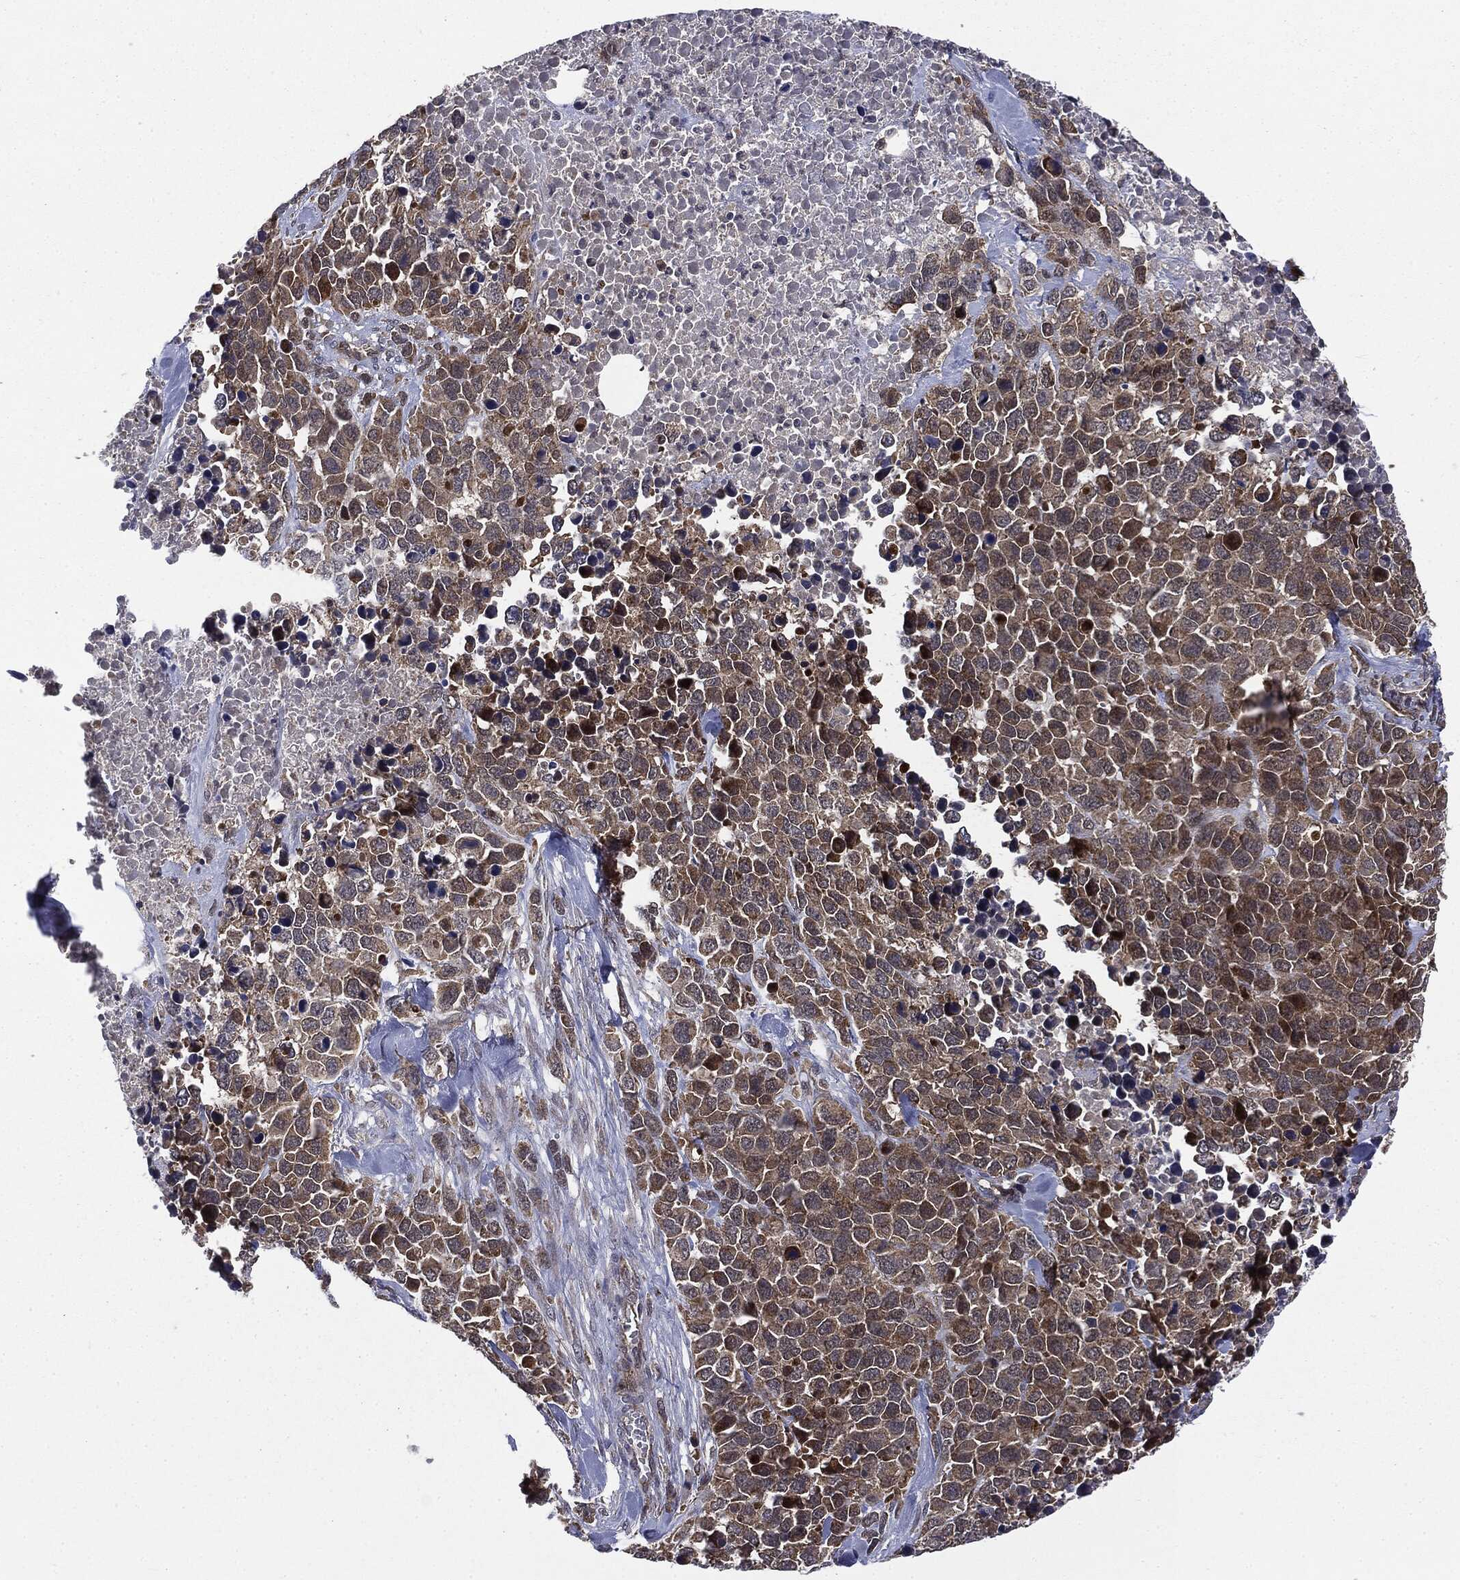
{"staining": {"intensity": "weak", "quantity": "25%-75%", "location": "cytoplasmic/membranous"}, "tissue": "melanoma", "cell_type": "Tumor cells", "image_type": "cancer", "snomed": [{"axis": "morphology", "description": "Malignant melanoma, Metastatic site"}, {"axis": "topography", "description": "Skin"}], "caption": "Immunohistochemical staining of human melanoma displays low levels of weak cytoplasmic/membranous positivity in approximately 25%-75% of tumor cells. (IHC, brightfield microscopy, high magnification).", "gene": "PTPA", "patient": {"sex": "male", "age": 84}}